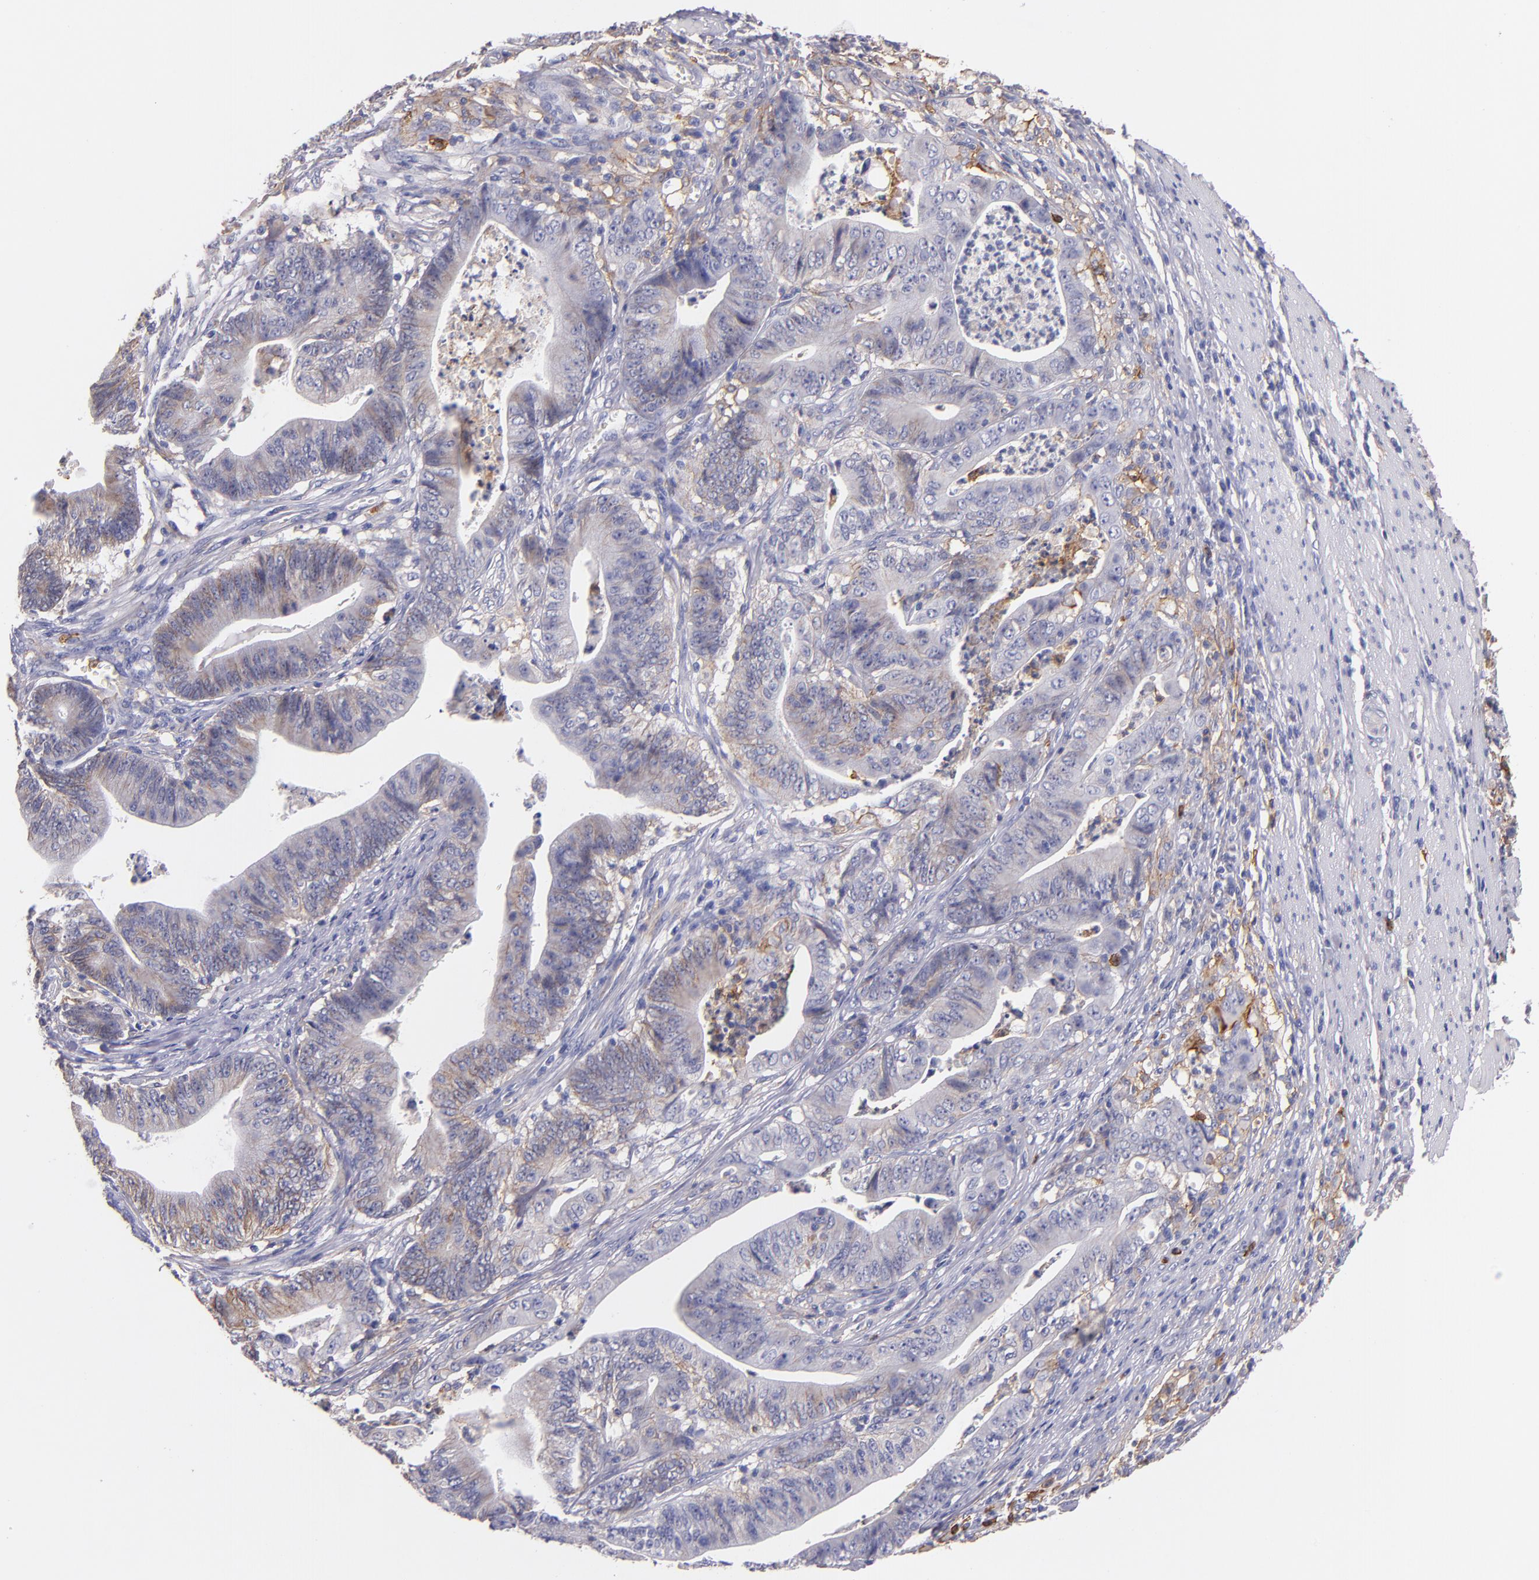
{"staining": {"intensity": "moderate", "quantity": "25%-75%", "location": "cytoplasmic/membranous"}, "tissue": "stomach cancer", "cell_type": "Tumor cells", "image_type": "cancer", "snomed": [{"axis": "morphology", "description": "Adenocarcinoma, NOS"}, {"axis": "topography", "description": "Stomach, lower"}], "caption": "Immunohistochemical staining of human stomach adenocarcinoma exhibits medium levels of moderate cytoplasmic/membranous staining in about 25%-75% of tumor cells.", "gene": "C5AR1", "patient": {"sex": "female", "age": 86}}